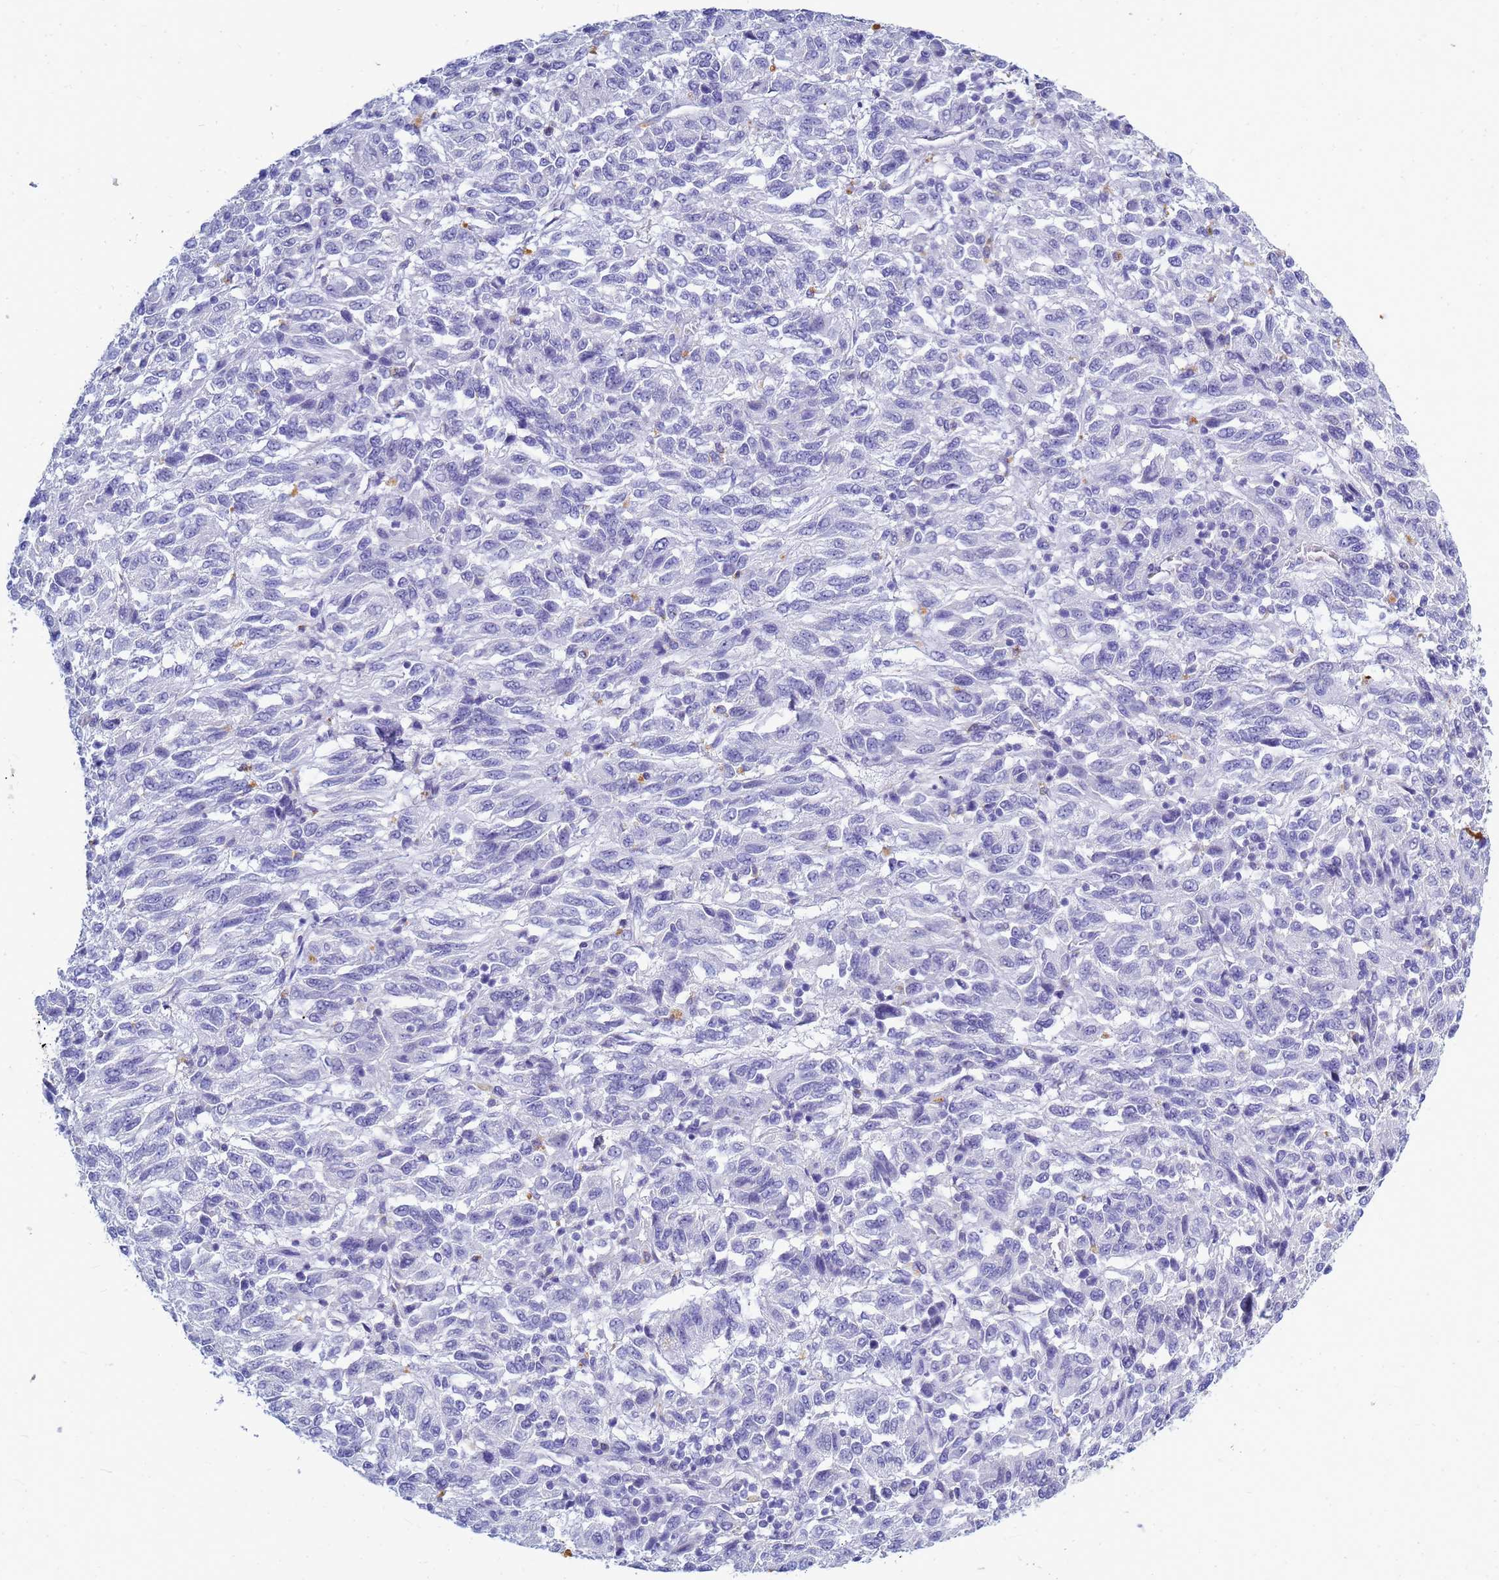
{"staining": {"intensity": "negative", "quantity": "none", "location": "none"}, "tissue": "melanoma", "cell_type": "Tumor cells", "image_type": "cancer", "snomed": [{"axis": "morphology", "description": "Malignant melanoma, Metastatic site"}, {"axis": "topography", "description": "Lung"}], "caption": "Tumor cells are negative for brown protein staining in melanoma.", "gene": "B3GNT8", "patient": {"sex": "male", "age": 64}}